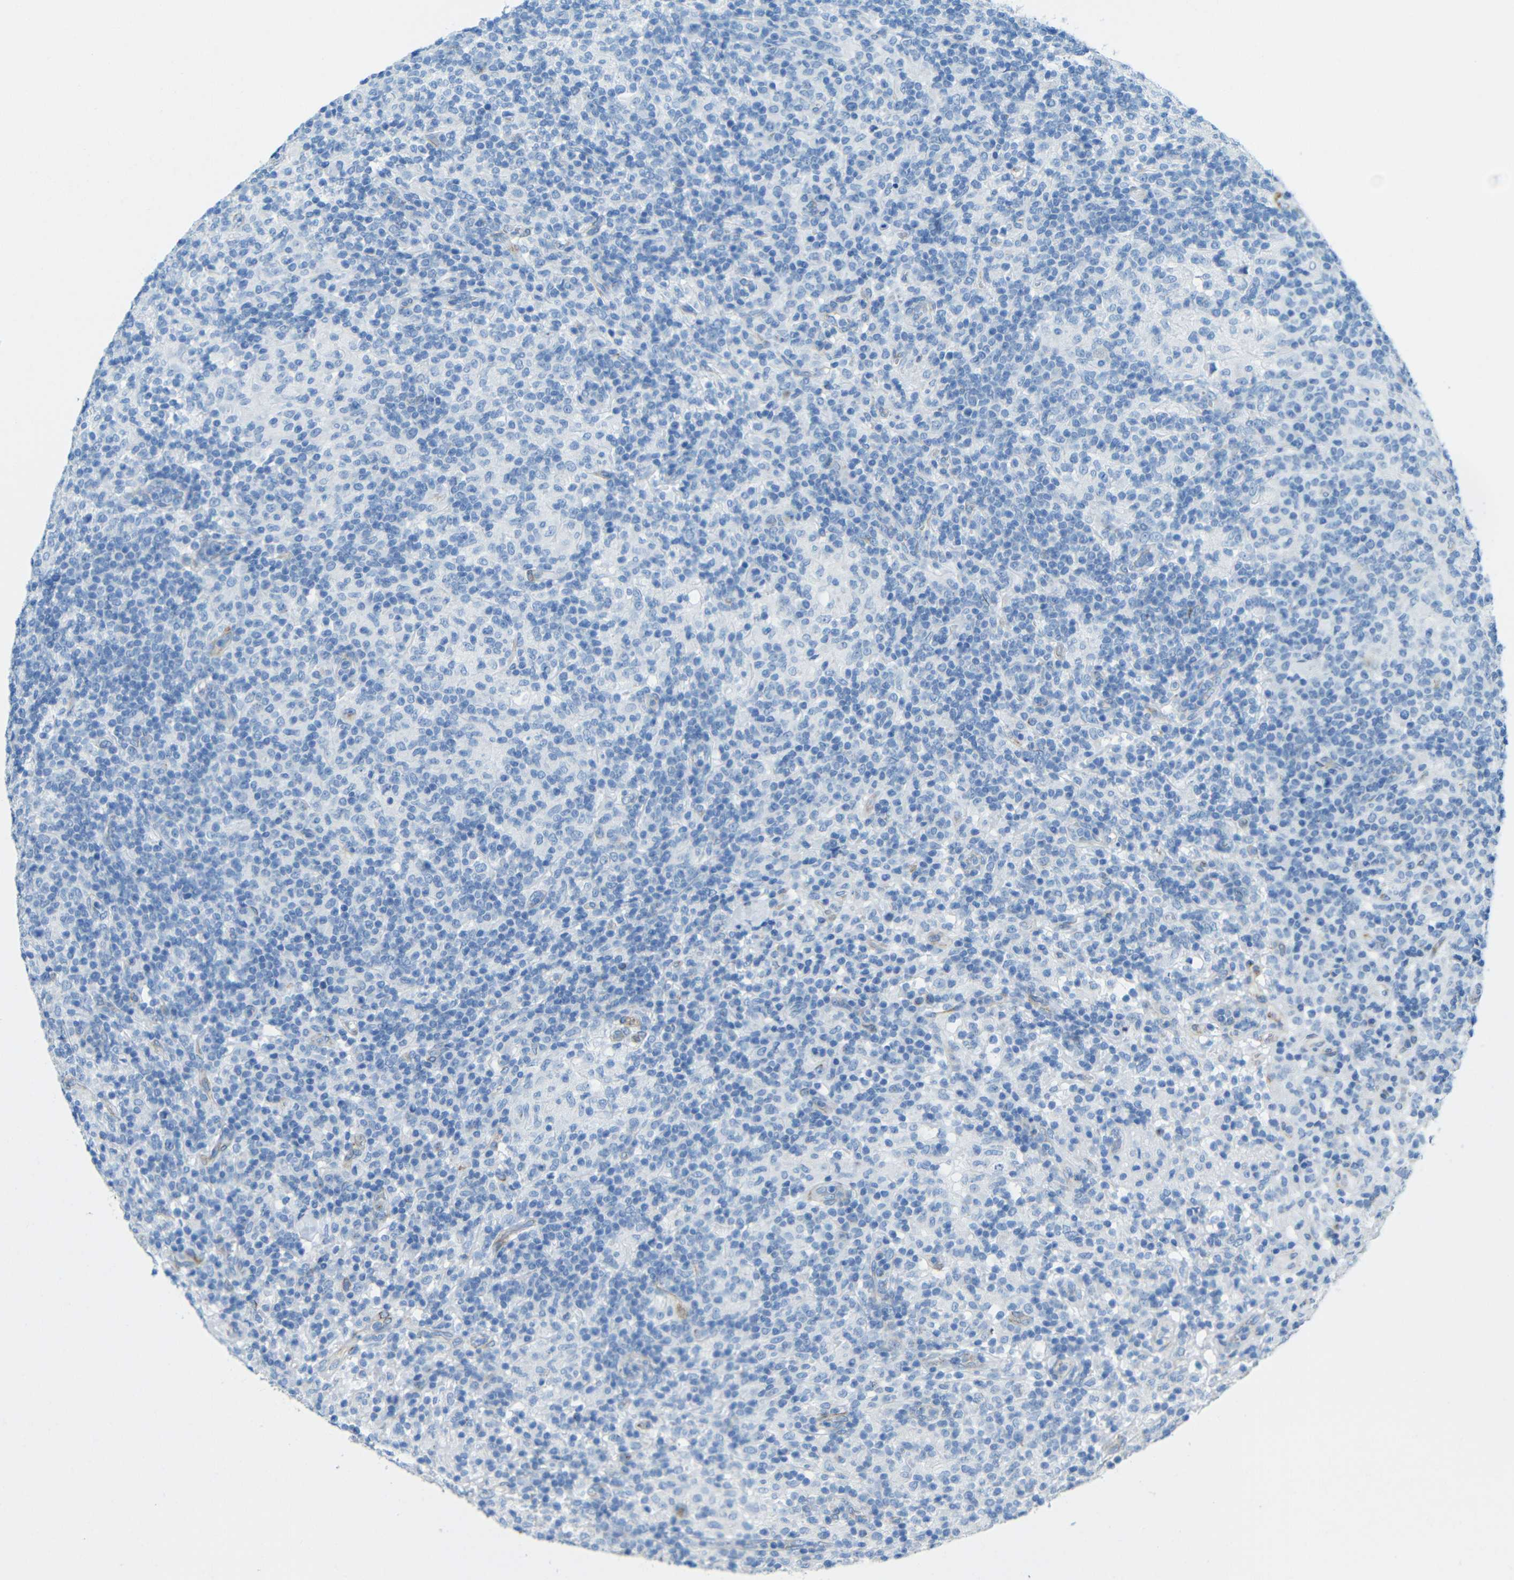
{"staining": {"intensity": "negative", "quantity": "none", "location": "none"}, "tissue": "lymphoma", "cell_type": "Tumor cells", "image_type": "cancer", "snomed": [{"axis": "morphology", "description": "Hodgkin's disease, NOS"}, {"axis": "topography", "description": "Lymph node"}], "caption": "Human Hodgkin's disease stained for a protein using immunohistochemistry demonstrates no staining in tumor cells.", "gene": "TUBB4B", "patient": {"sex": "male", "age": 70}}